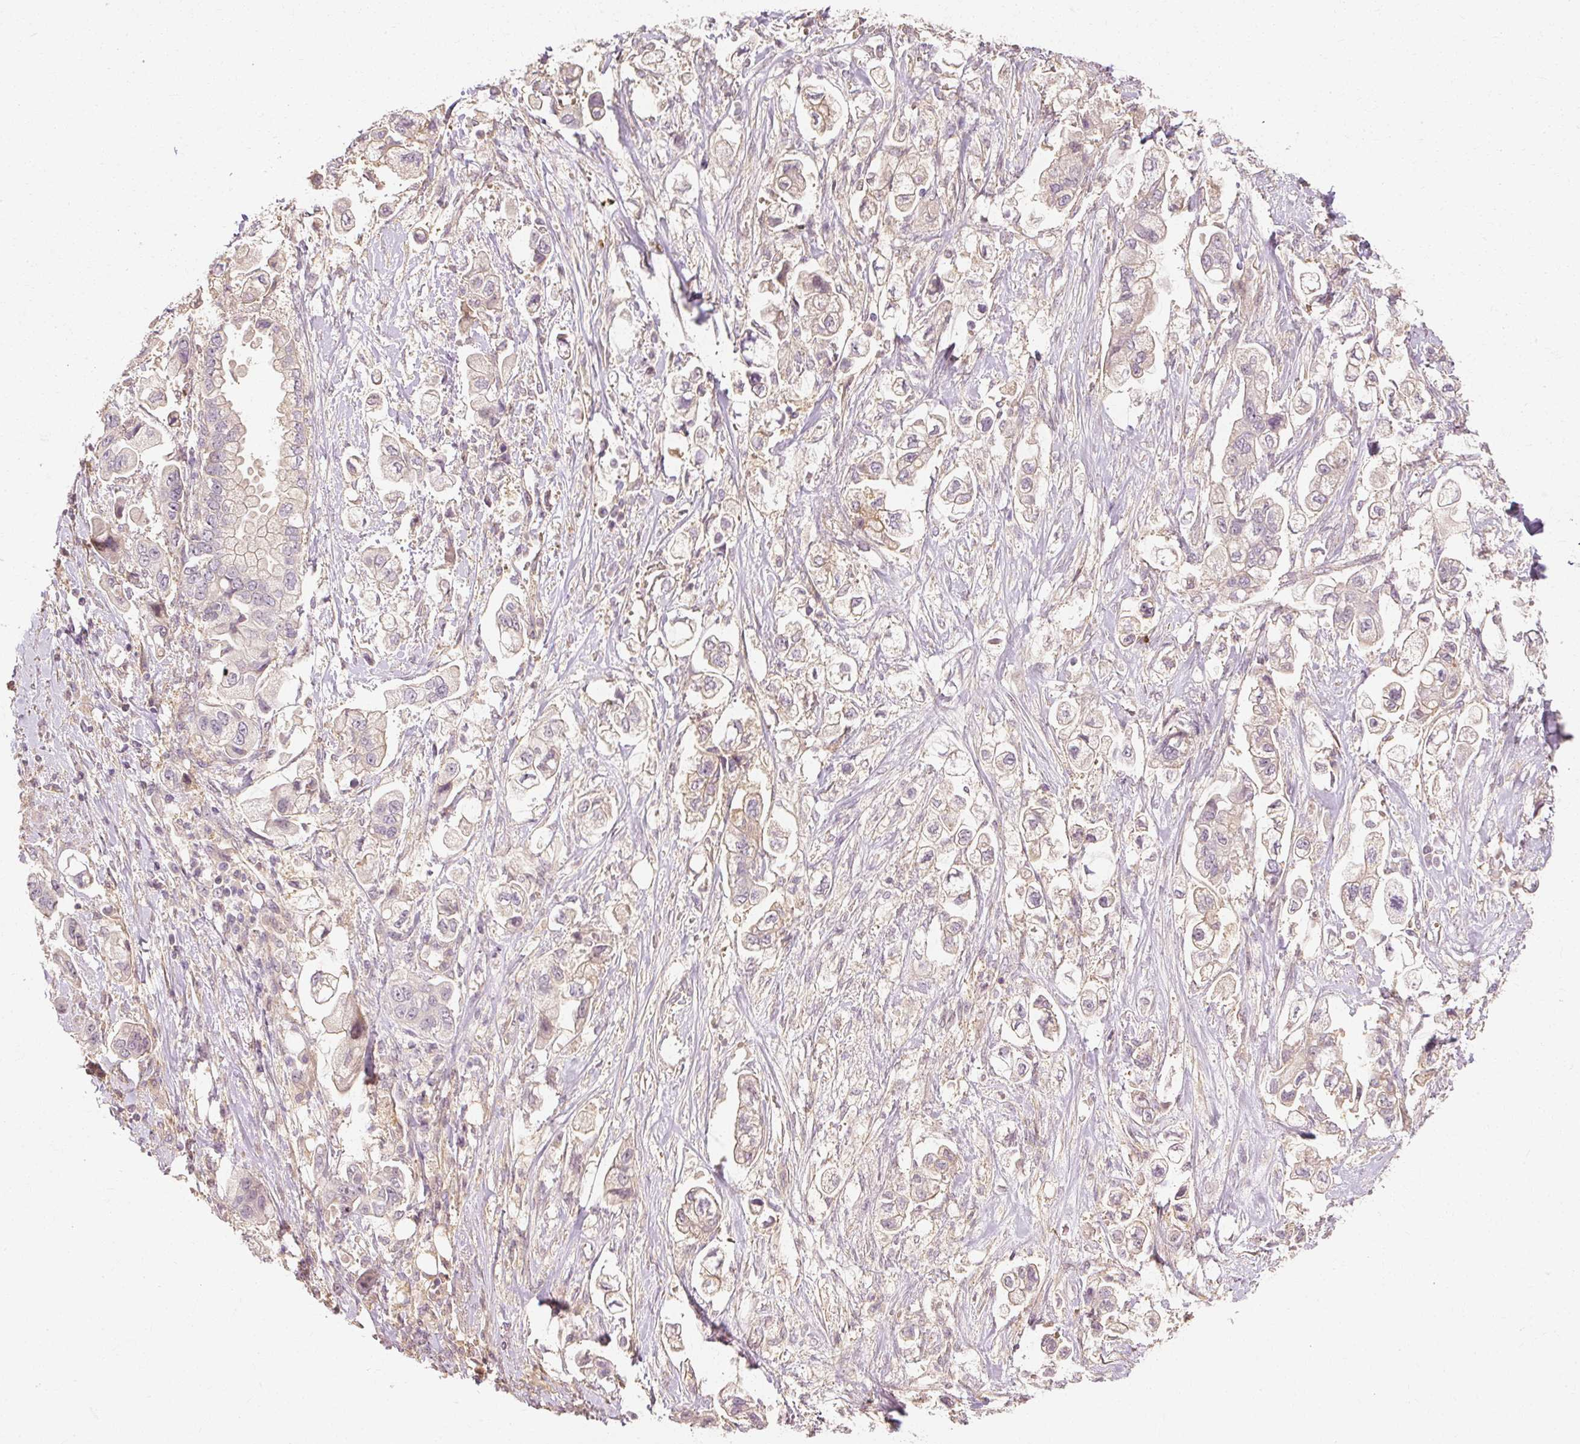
{"staining": {"intensity": "weak", "quantity": "<25%", "location": "cytoplasmic/membranous"}, "tissue": "stomach cancer", "cell_type": "Tumor cells", "image_type": "cancer", "snomed": [{"axis": "morphology", "description": "Adenocarcinoma, NOS"}, {"axis": "topography", "description": "Stomach"}], "caption": "Stomach cancer (adenocarcinoma) stained for a protein using immunohistochemistry demonstrates no positivity tumor cells.", "gene": "GNAQ", "patient": {"sex": "male", "age": 62}}